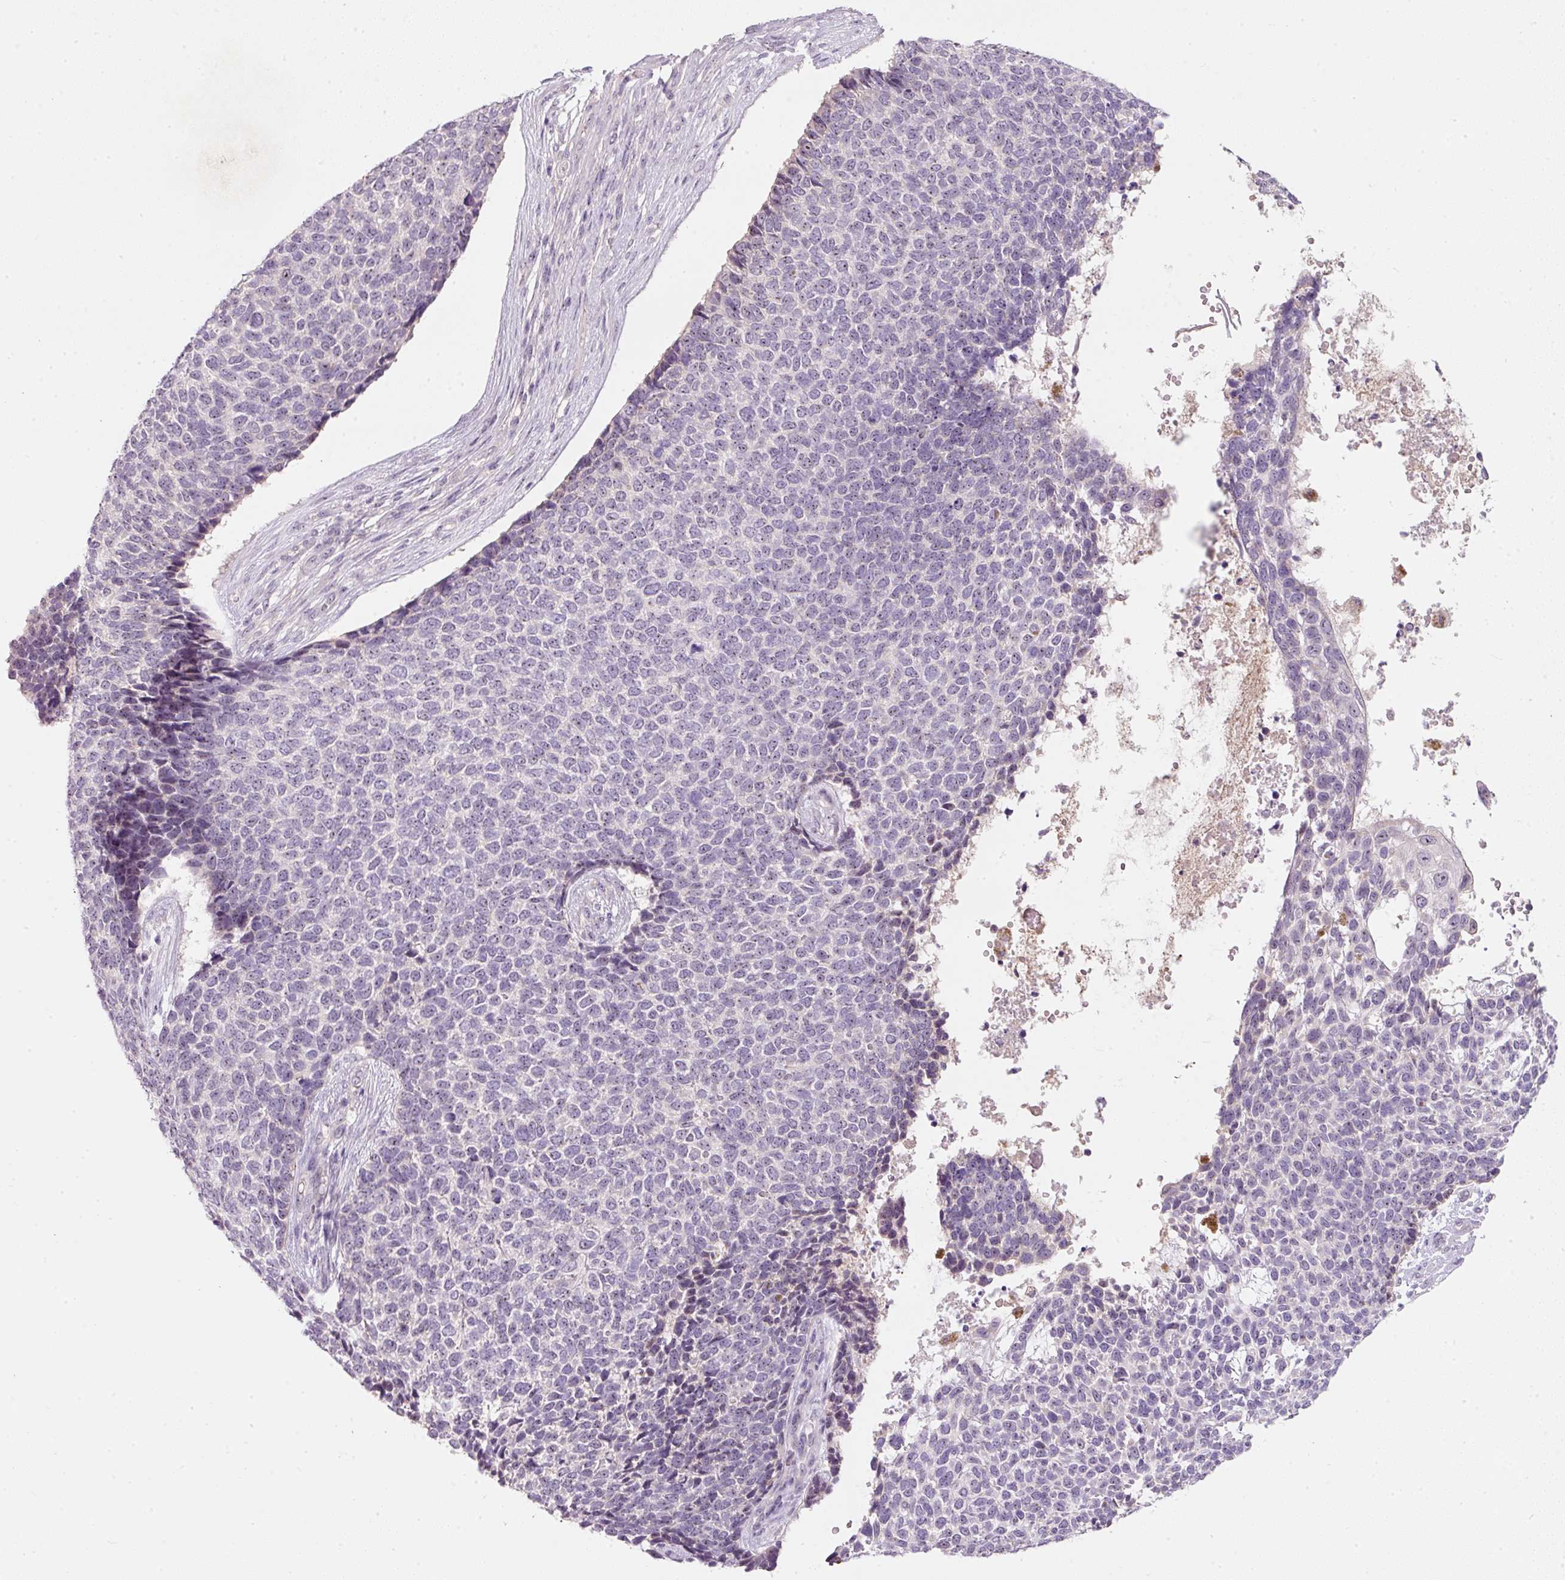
{"staining": {"intensity": "negative", "quantity": "none", "location": "none"}, "tissue": "skin cancer", "cell_type": "Tumor cells", "image_type": "cancer", "snomed": [{"axis": "morphology", "description": "Basal cell carcinoma"}, {"axis": "topography", "description": "Skin"}], "caption": "A micrograph of skin basal cell carcinoma stained for a protein exhibits no brown staining in tumor cells.", "gene": "TMEM37", "patient": {"sex": "female", "age": 84}}